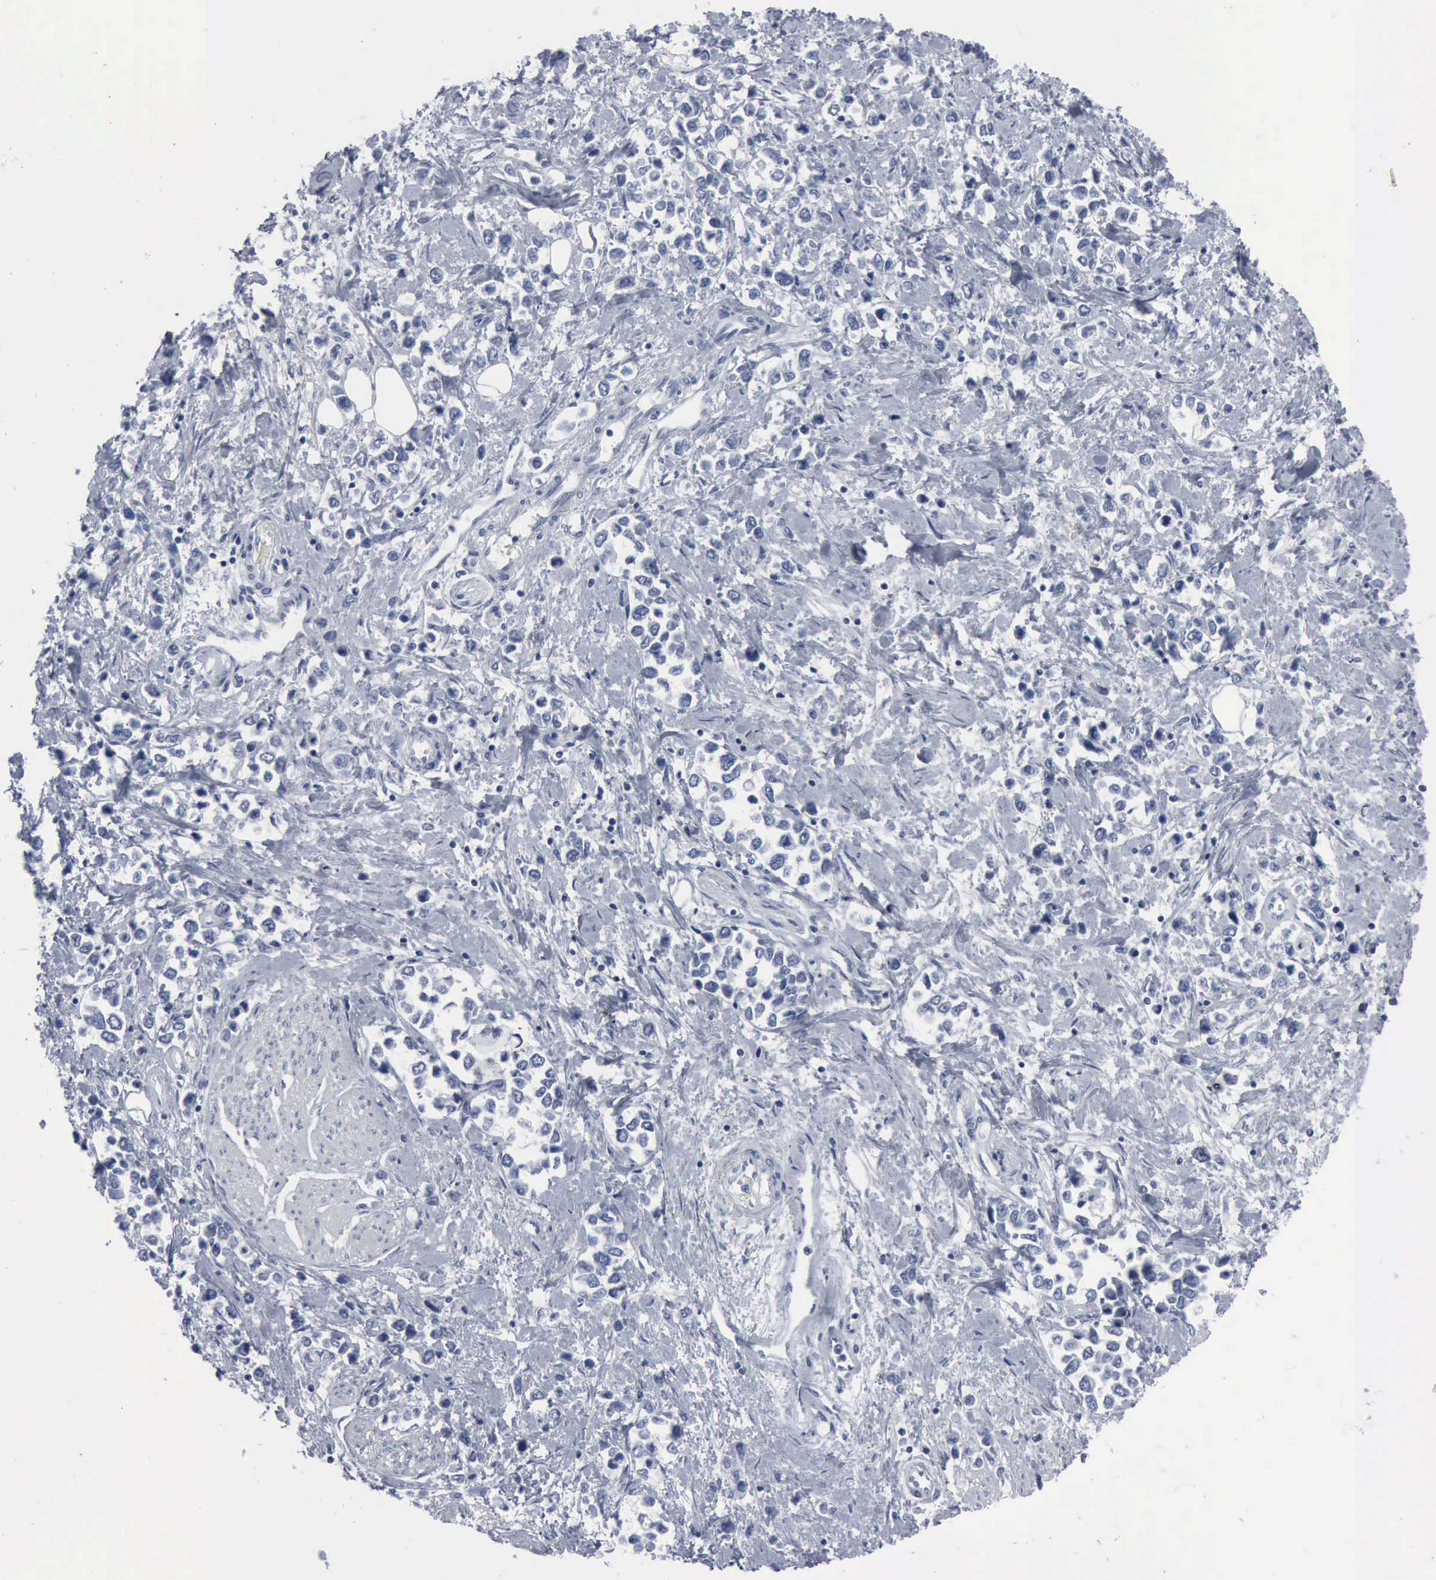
{"staining": {"intensity": "negative", "quantity": "none", "location": "none"}, "tissue": "stomach cancer", "cell_type": "Tumor cells", "image_type": "cancer", "snomed": [{"axis": "morphology", "description": "Adenocarcinoma, NOS"}, {"axis": "topography", "description": "Stomach, upper"}], "caption": "Stomach adenocarcinoma was stained to show a protein in brown. There is no significant positivity in tumor cells.", "gene": "DMD", "patient": {"sex": "male", "age": 76}}